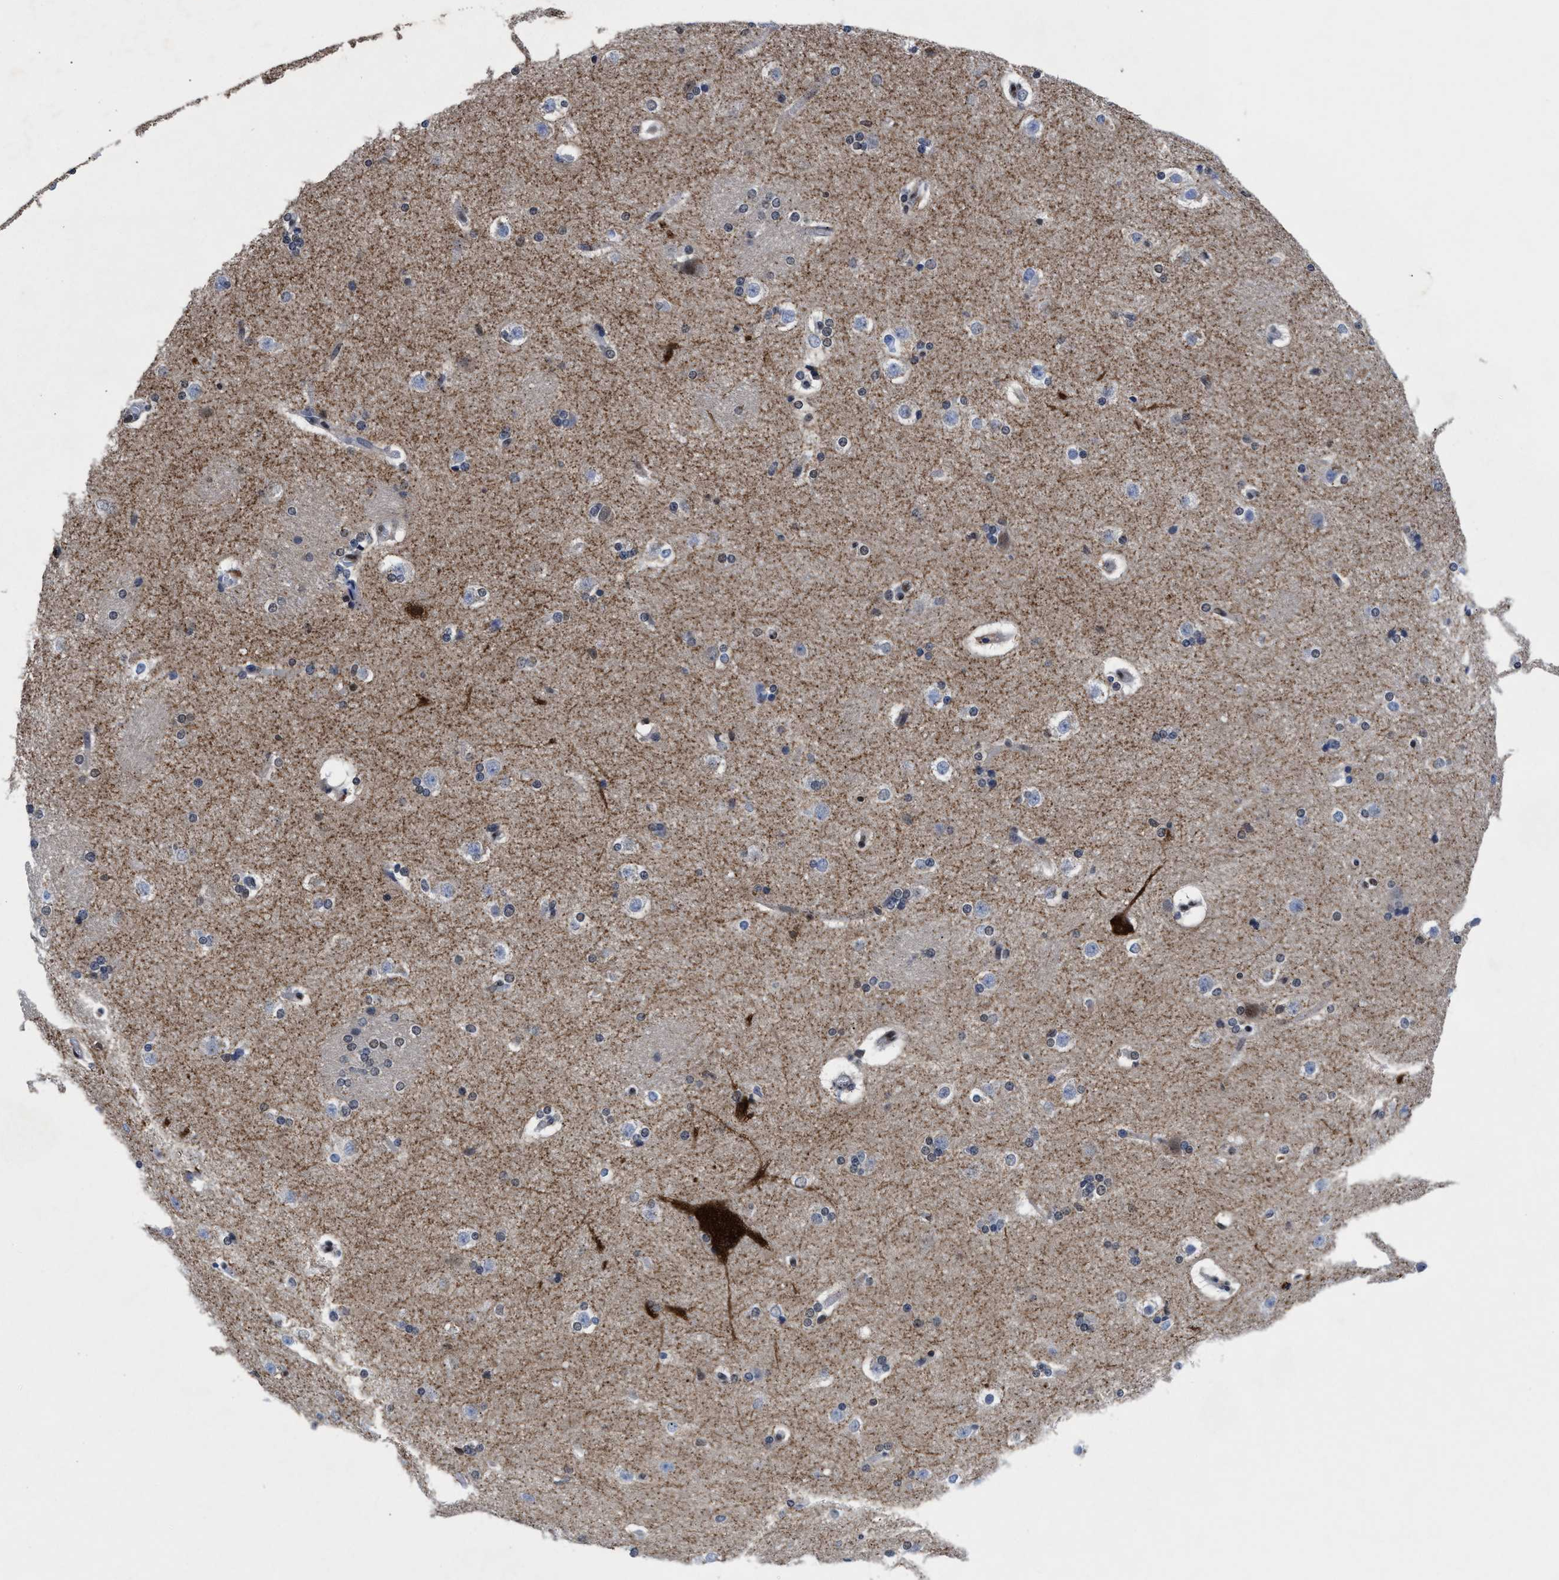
{"staining": {"intensity": "weak", "quantity": "<25%", "location": "cytoplasmic/membranous"}, "tissue": "caudate", "cell_type": "Glial cells", "image_type": "normal", "snomed": [{"axis": "morphology", "description": "Normal tissue, NOS"}, {"axis": "topography", "description": "Lateral ventricle wall"}], "caption": "Glial cells are negative for brown protein staining in normal caudate. (DAB IHC visualized using brightfield microscopy, high magnification).", "gene": "ACLY", "patient": {"sex": "female", "age": 19}}